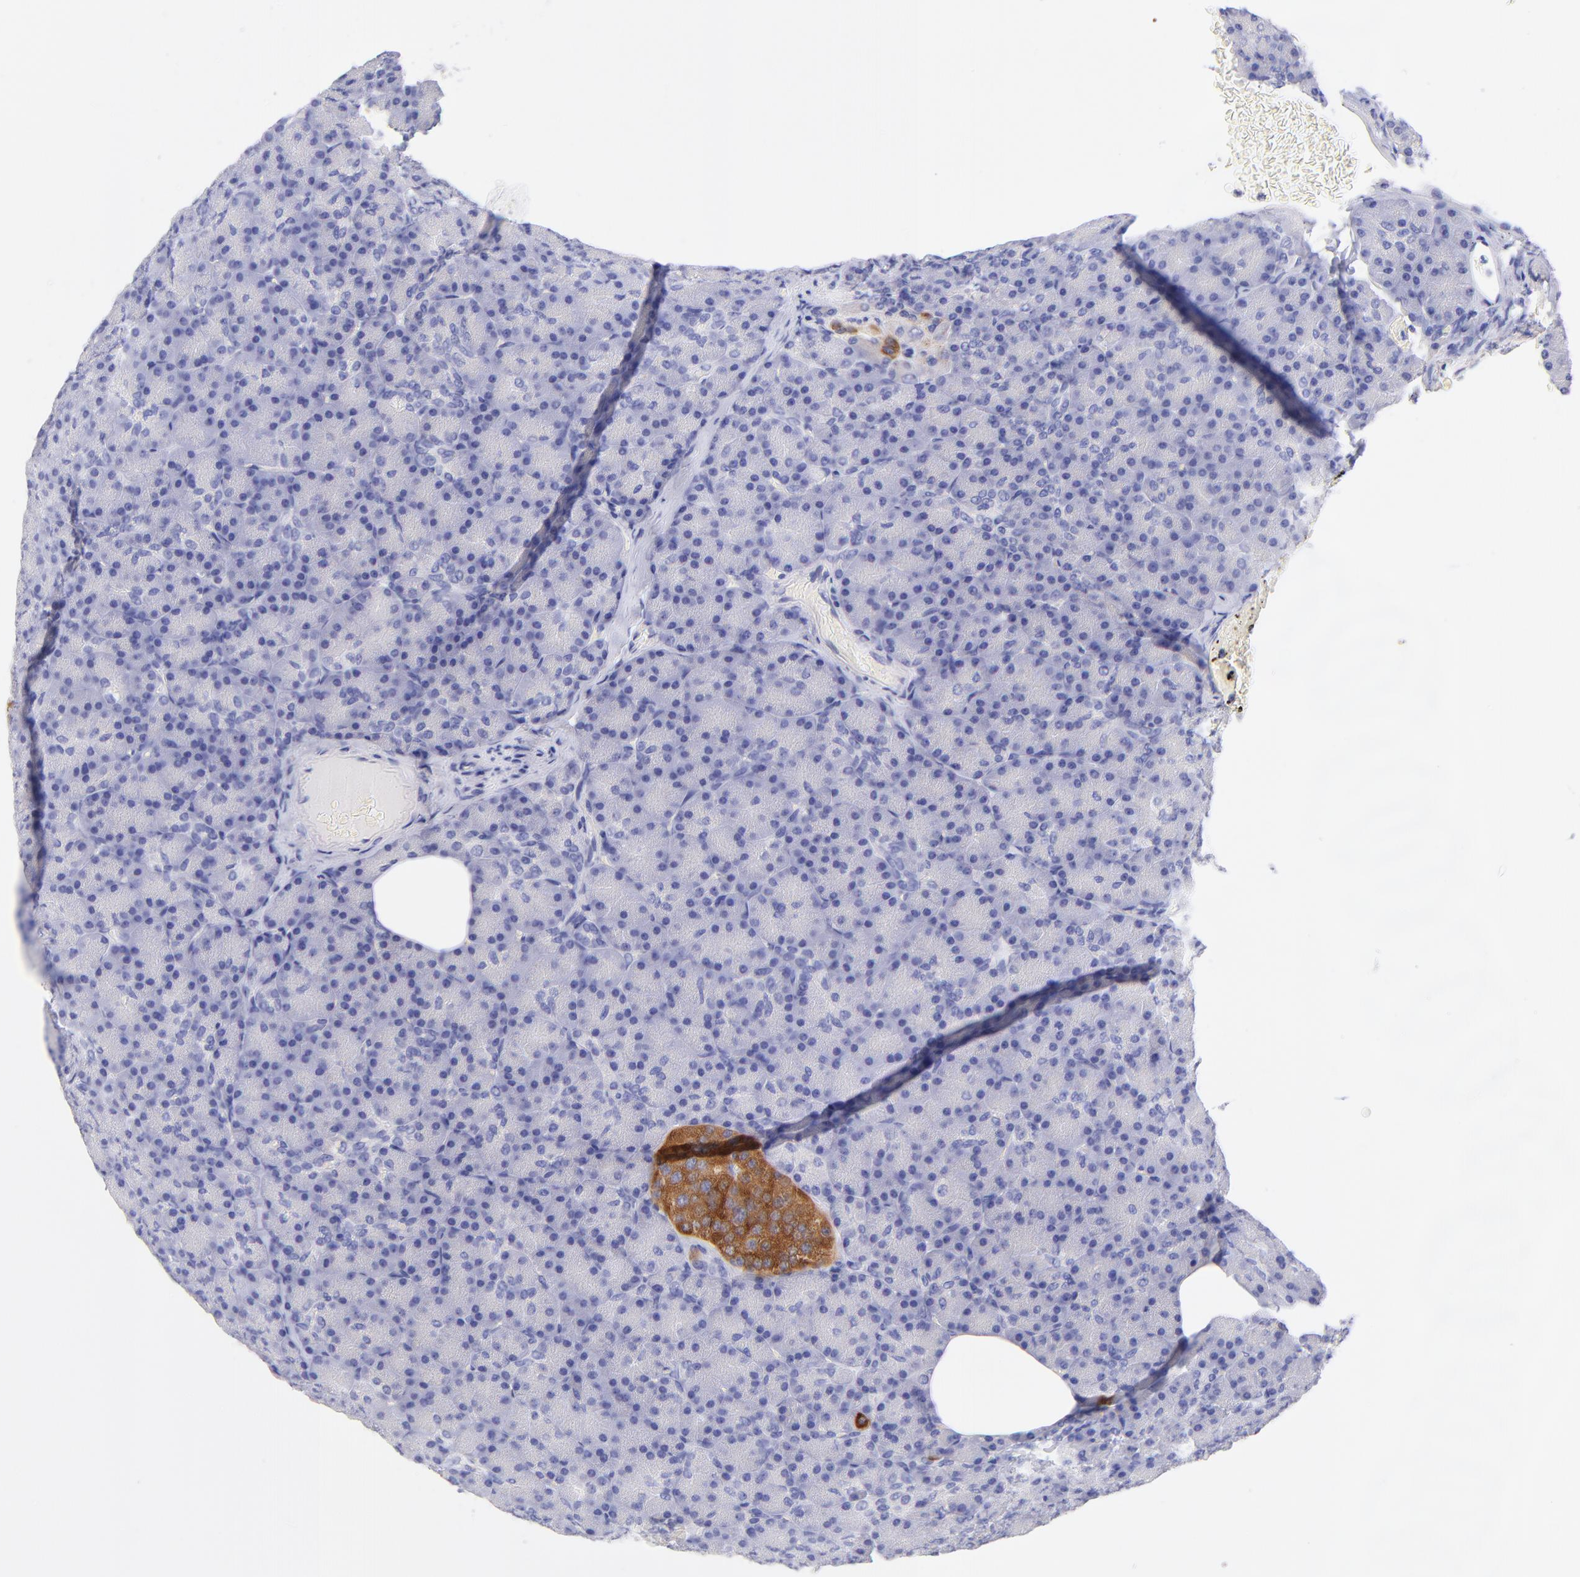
{"staining": {"intensity": "negative", "quantity": "none", "location": "none"}, "tissue": "pancreas", "cell_type": "Exocrine glandular cells", "image_type": "normal", "snomed": [{"axis": "morphology", "description": "Normal tissue, NOS"}, {"axis": "topography", "description": "Pancreas"}], "caption": "Immunohistochemistry of normal pancreas exhibits no expression in exocrine glandular cells.", "gene": "RAB3B", "patient": {"sex": "female", "age": 43}}